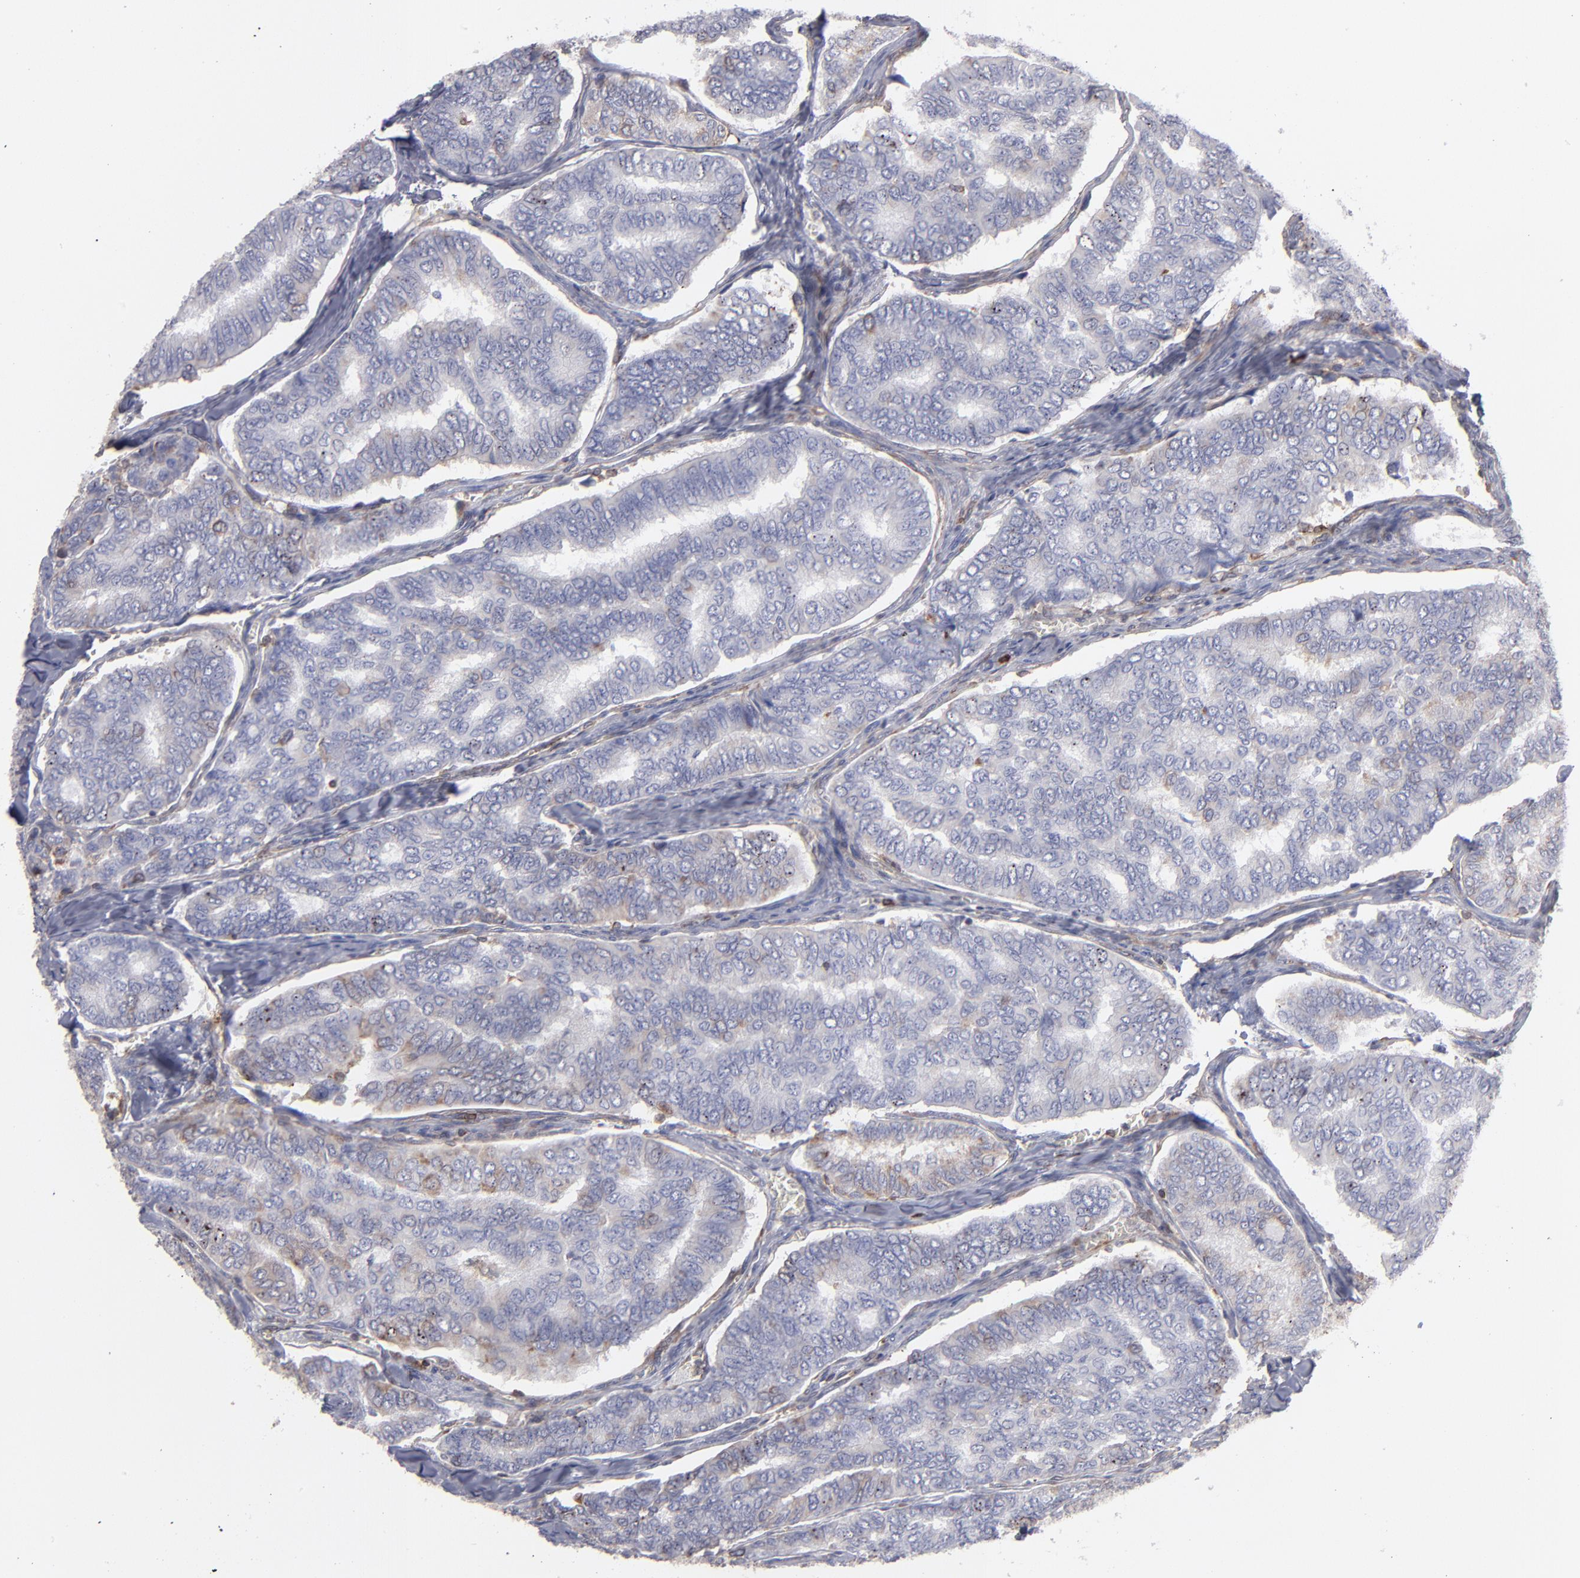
{"staining": {"intensity": "moderate", "quantity": "<25%", "location": "cytoplasmic/membranous"}, "tissue": "thyroid cancer", "cell_type": "Tumor cells", "image_type": "cancer", "snomed": [{"axis": "morphology", "description": "Papillary adenocarcinoma, NOS"}, {"axis": "topography", "description": "Thyroid gland"}], "caption": "The immunohistochemical stain highlights moderate cytoplasmic/membranous expression in tumor cells of thyroid cancer (papillary adenocarcinoma) tissue.", "gene": "TMX1", "patient": {"sex": "female", "age": 35}}